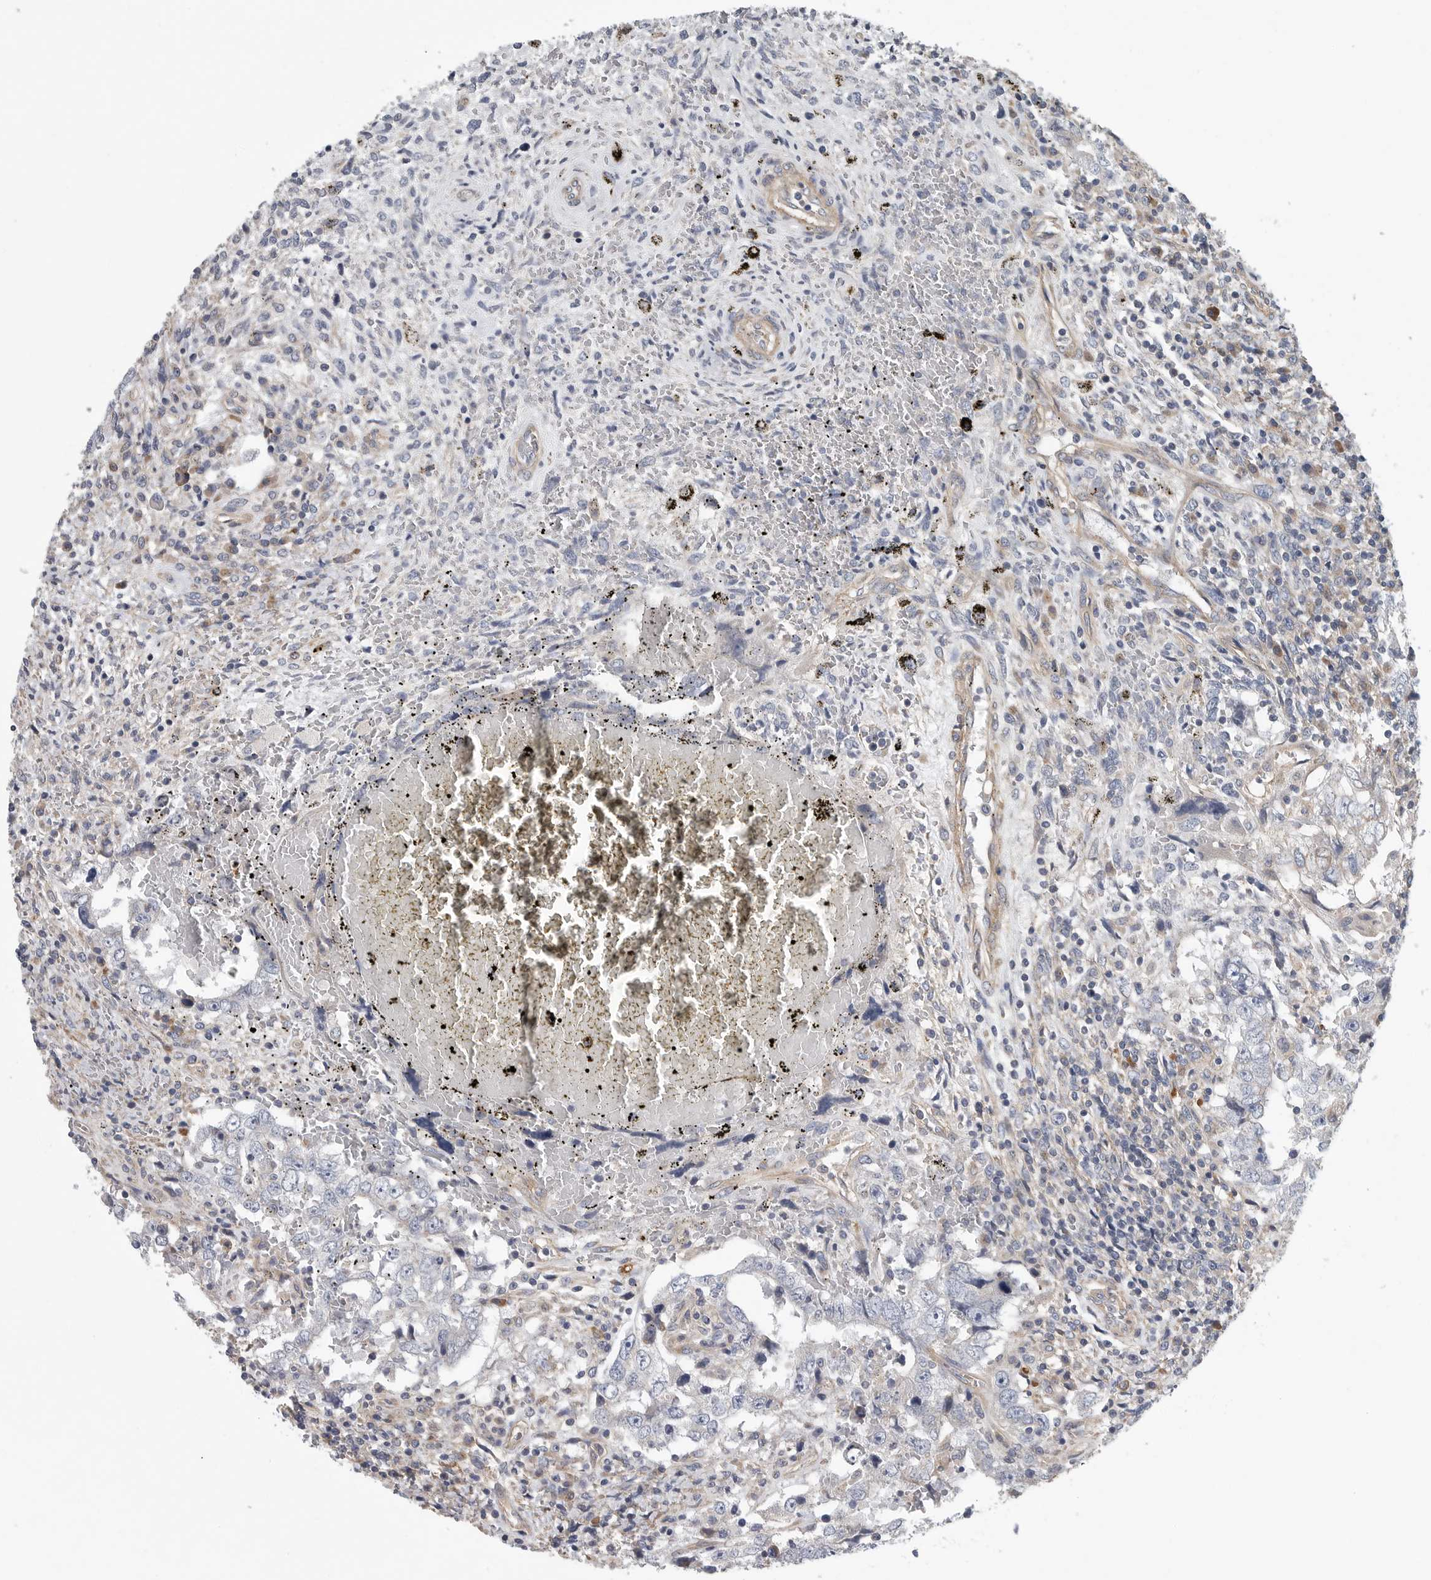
{"staining": {"intensity": "negative", "quantity": "none", "location": "none"}, "tissue": "testis cancer", "cell_type": "Tumor cells", "image_type": "cancer", "snomed": [{"axis": "morphology", "description": "Carcinoma, Embryonal, NOS"}, {"axis": "topography", "description": "Testis"}], "caption": "There is no significant positivity in tumor cells of embryonal carcinoma (testis).", "gene": "OXR1", "patient": {"sex": "male", "age": 26}}